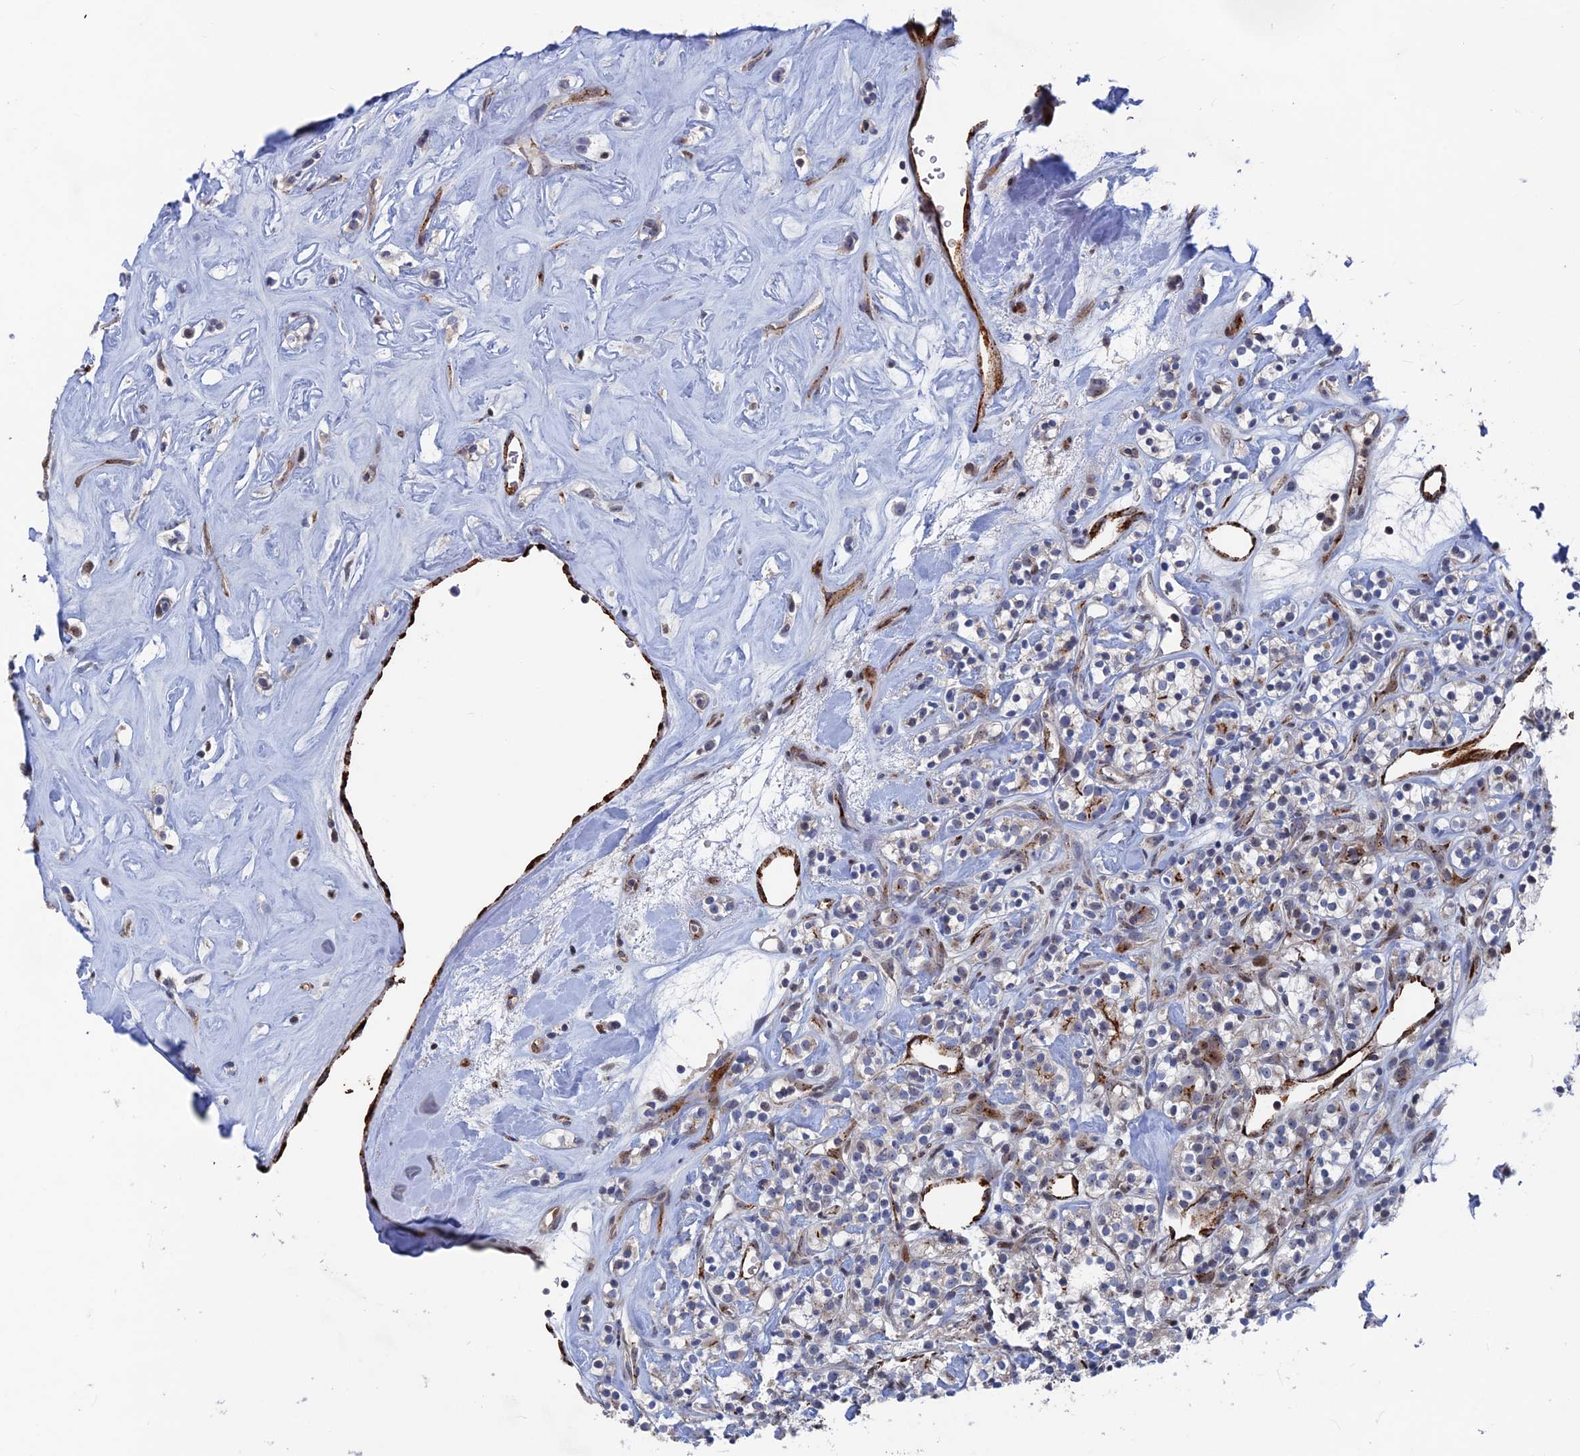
{"staining": {"intensity": "weak", "quantity": "<25%", "location": "cytoplasmic/membranous"}, "tissue": "renal cancer", "cell_type": "Tumor cells", "image_type": "cancer", "snomed": [{"axis": "morphology", "description": "Adenocarcinoma, NOS"}, {"axis": "topography", "description": "Kidney"}], "caption": "There is no significant positivity in tumor cells of renal adenocarcinoma.", "gene": "SH3D21", "patient": {"sex": "male", "age": 77}}